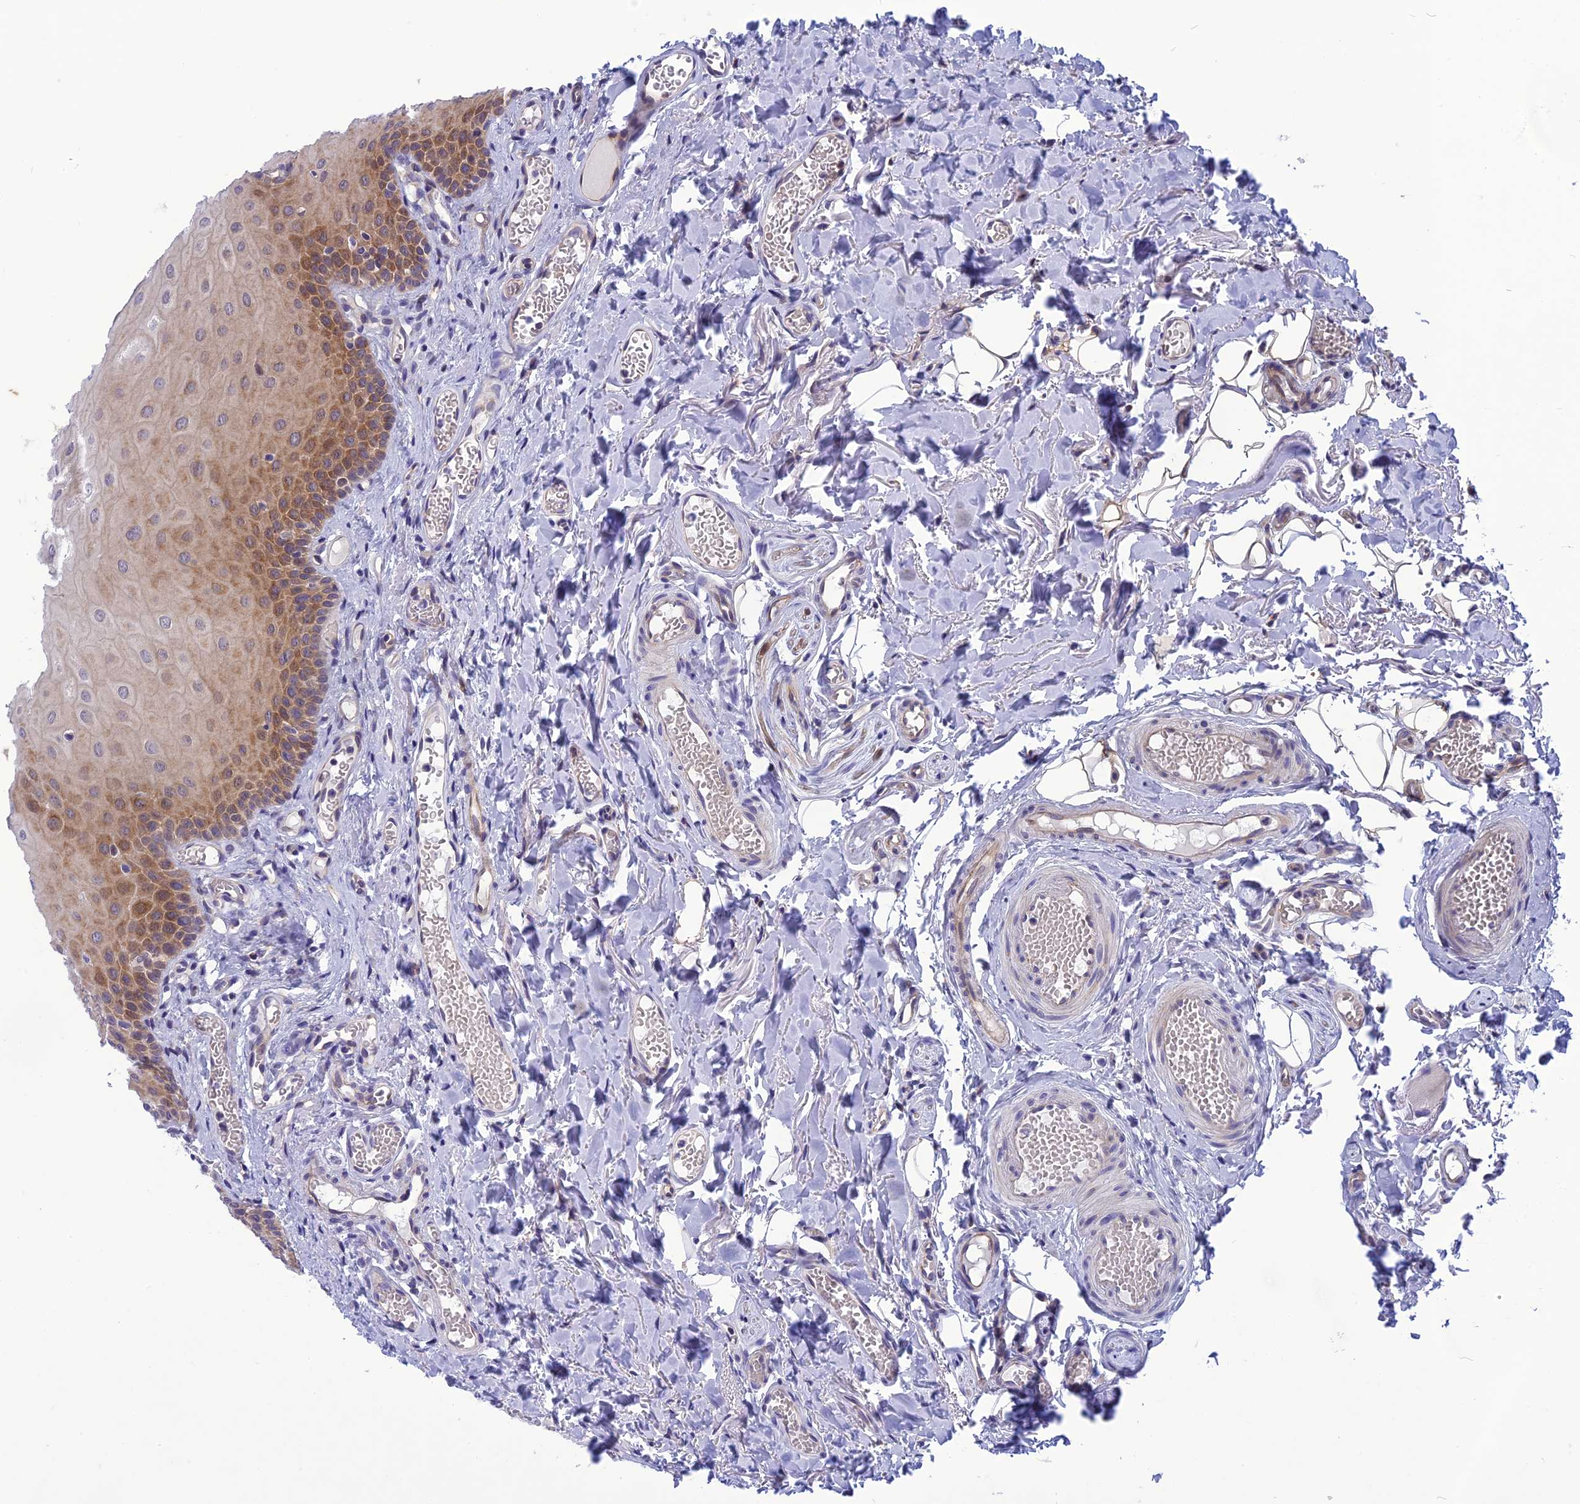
{"staining": {"intensity": "moderate", "quantity": "<25%", "location": "cytoplasmic/membranous"}, "tissue": "oral mucosa", "cell_type": "Squamous epithelial cells", "image_type": "normal", "snomed": [{"axis": "morphology", "description": "Normal tissue, NOS"}, {"axis": "topography", "description": "Oral tissue"}], "caption": "This photomicrograph shows immunohistochemistry staining of unremarkable human oral mucosa, with low moderate cytoplasmic/membranous expression in about <25% of squamous epithelial cells.", "gene": "PSMF1", "patient": {"sex": "female", "age": 70}}